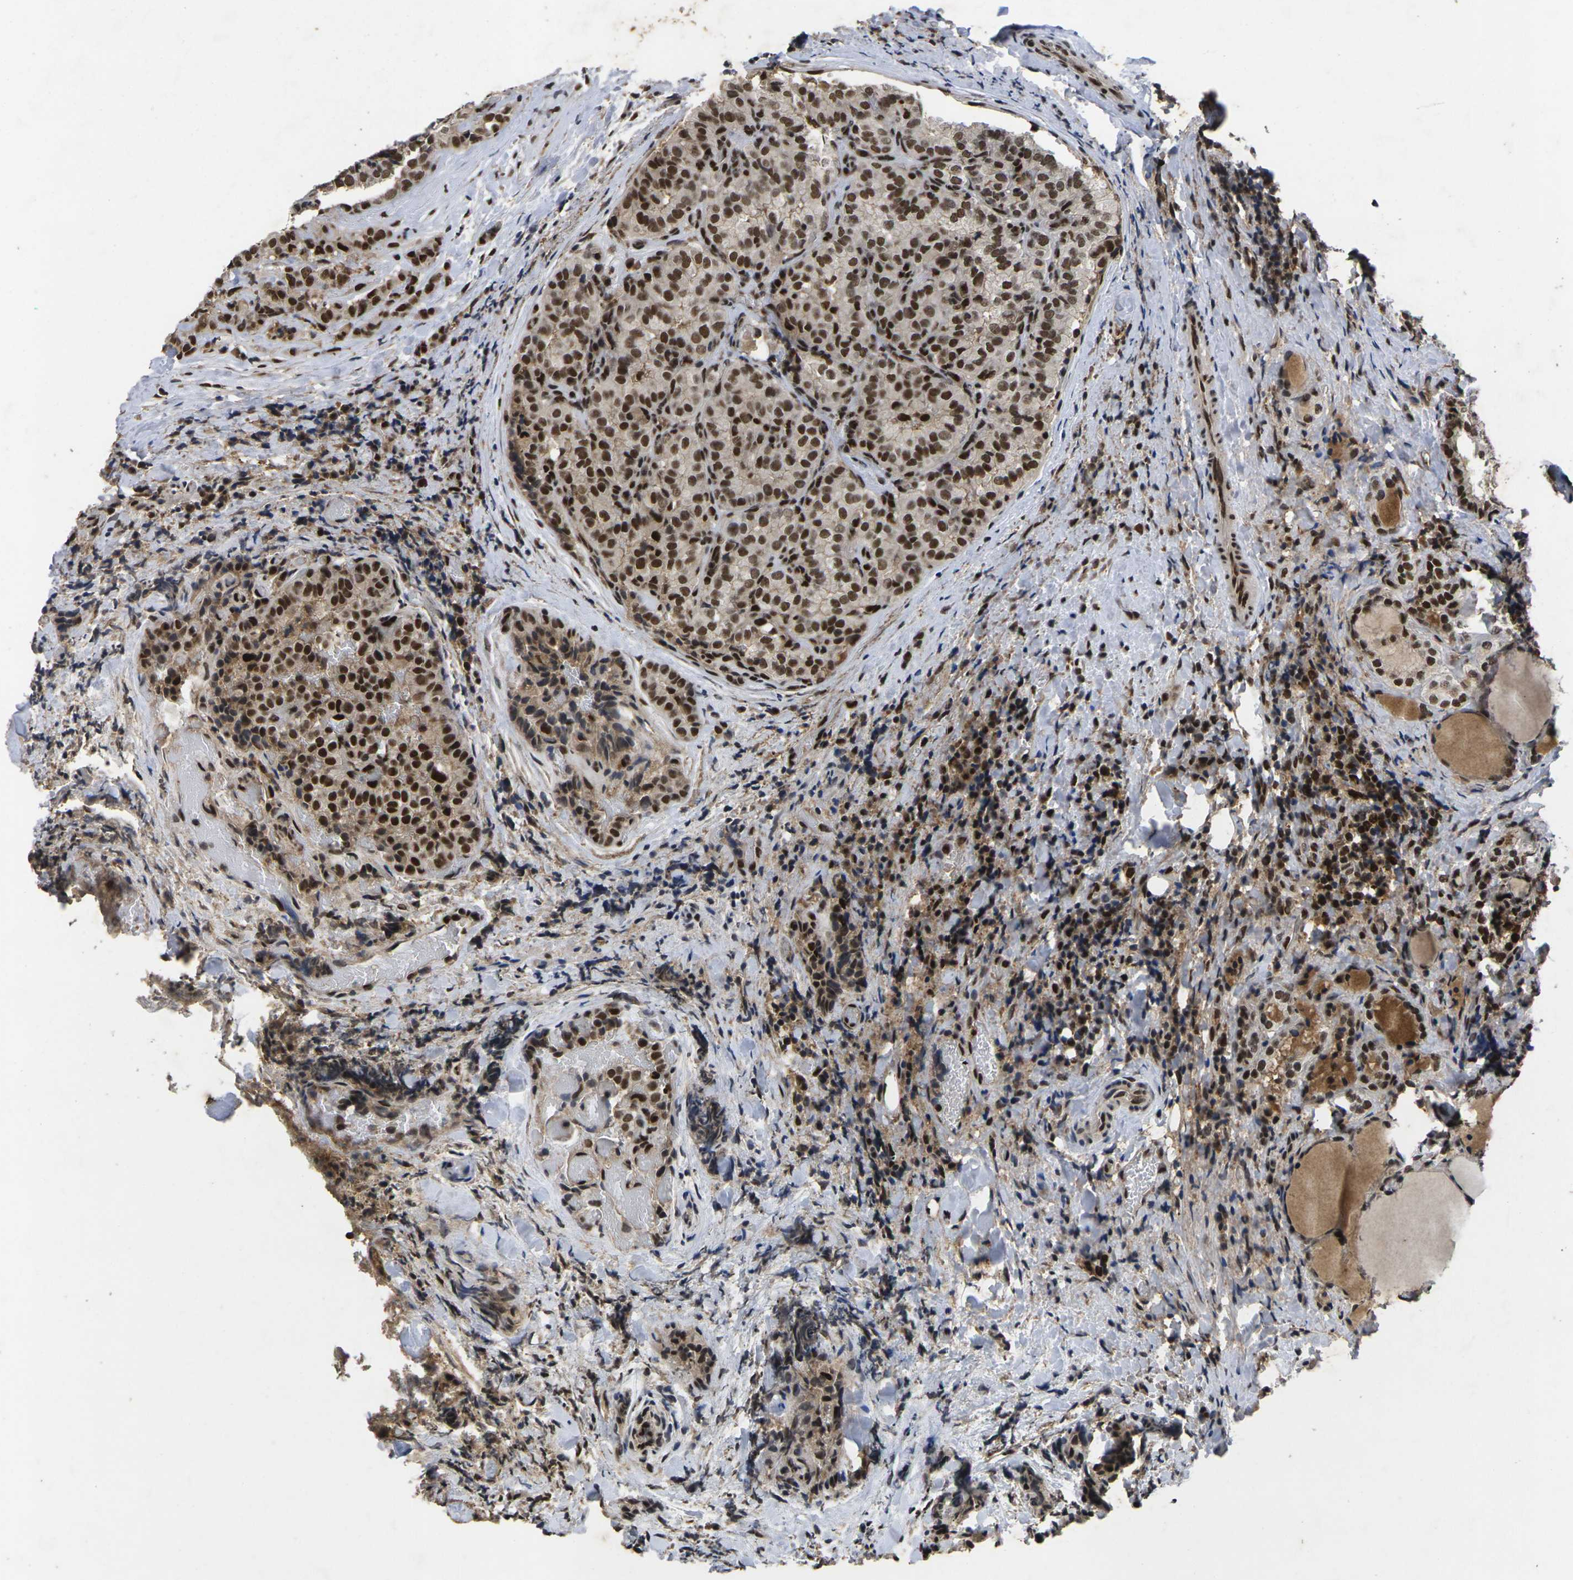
{"staining": {"intensity": "strong", "quantity": ">75%", "location": "nuclear"}, "tissue": "thyroid cancer", "cell_type": "Tumor cells", "image_type": "cancer", "snomed": [{"axis": "morphology", "description": "Normal tissue, NOS"}, {"axis": "morphology", "description": "Papillary adenocarcinoma, NOS"}, {"axis": "topography", "description": "Thyroid gland"}], "caption": "The immunohistochemical stain highlights strong nuclear expression in tumor cells of papillary adenocarcinoma (thyroid) tissue. (DAB (3,3'-diaminobenzidine) IHC, brown staining for protein, blue staining for nuclei).", "gene": "GTF2E1", "patient": {"sex": "female", "age": 30}}